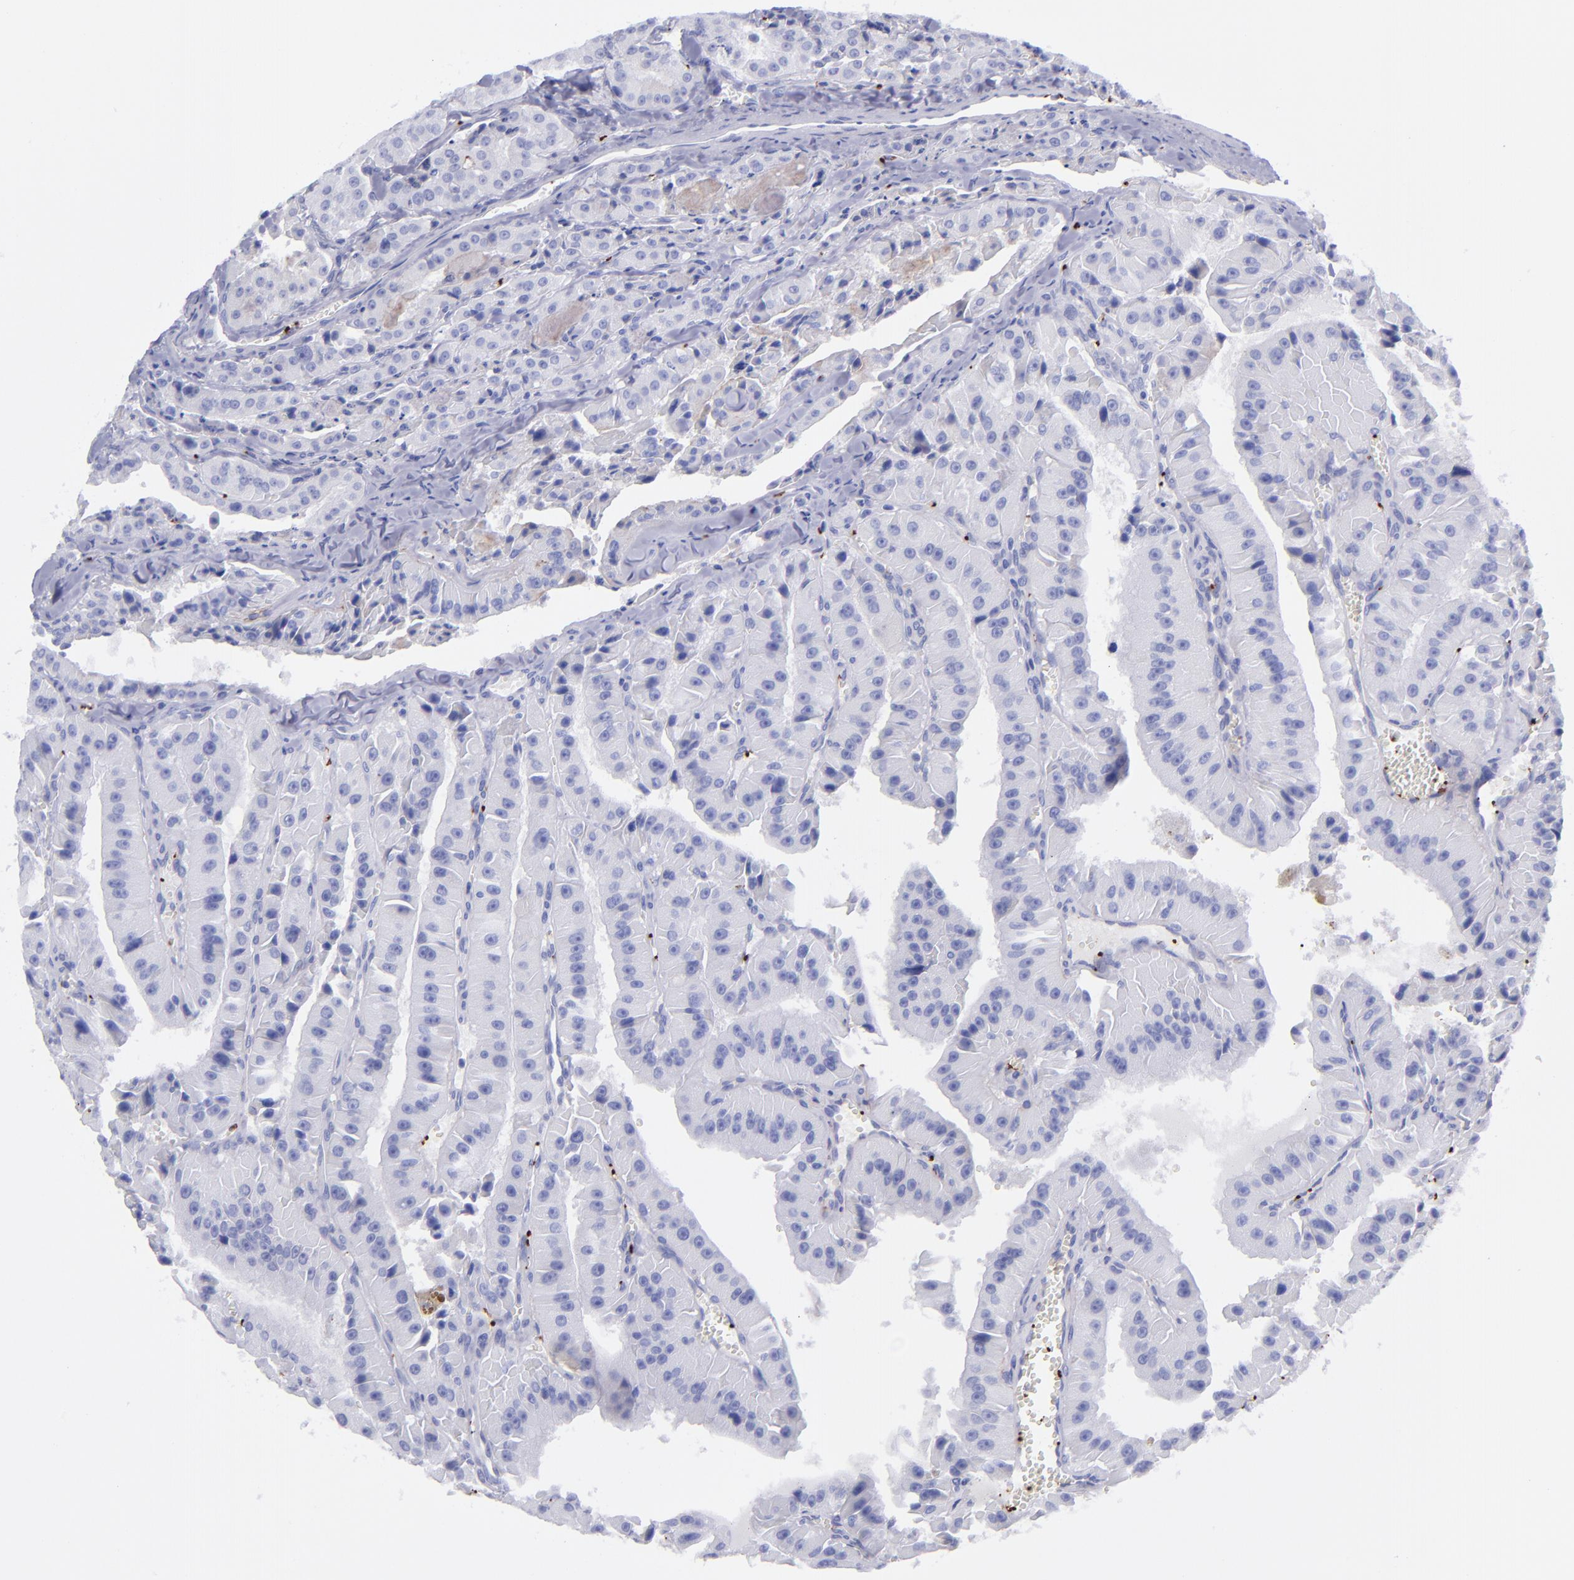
{"staining": {"intensity": "negative", "quantity": "none", "location": "none"}, "tissue": "thyroid cancer", "cell_type": "Tumor cells", "image_type": "cancer", "snomed": [{"axis": "morphology", "description": "Carcinoma, NOS"}, {"axis": "topography", "description": "Thyroid gland"}], "caption": "This is an immunohistochemistry (IHC) micrograph of thyroid cancer. There is no staining in tumor cells.", "gene": "EFCAB13", "patient": {"sex": "male", "age": 76}}